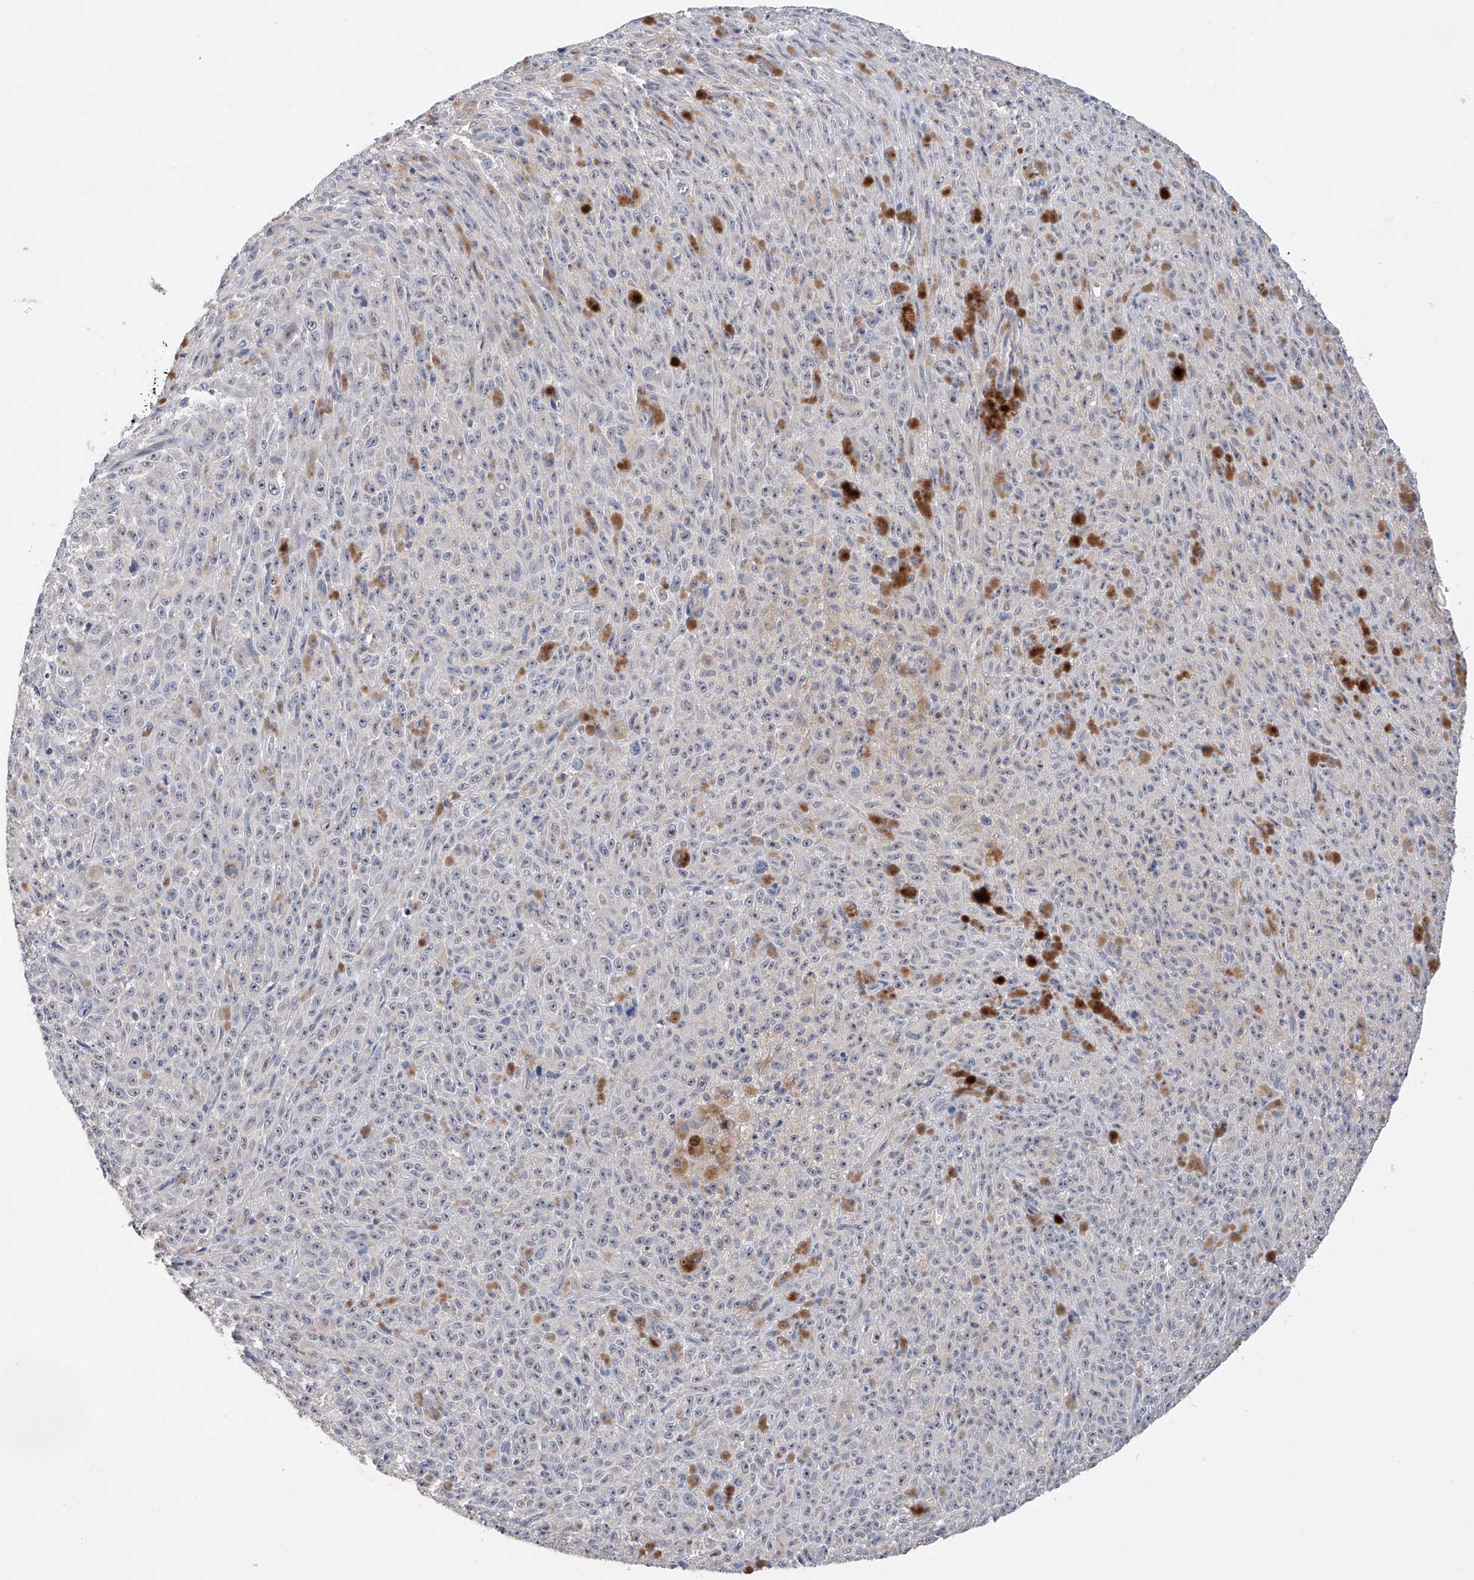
{"staining": {"intensity": "negative", "quantity": "none", "location": "none"}, "tissue": "melanoma", "cell_type": "Tumor cells", "image_type": "cancer", "snomed": [{"axis": "morphology", "description": "Malignant melanoma, NOS"}, {"axis": "topography", "description": "Skin"}], "caption": "Tumor cells are negative for brown protein staining in melanoma.", "gene": "AFG1L", "patient": {"sex": "female", "age": 82}}